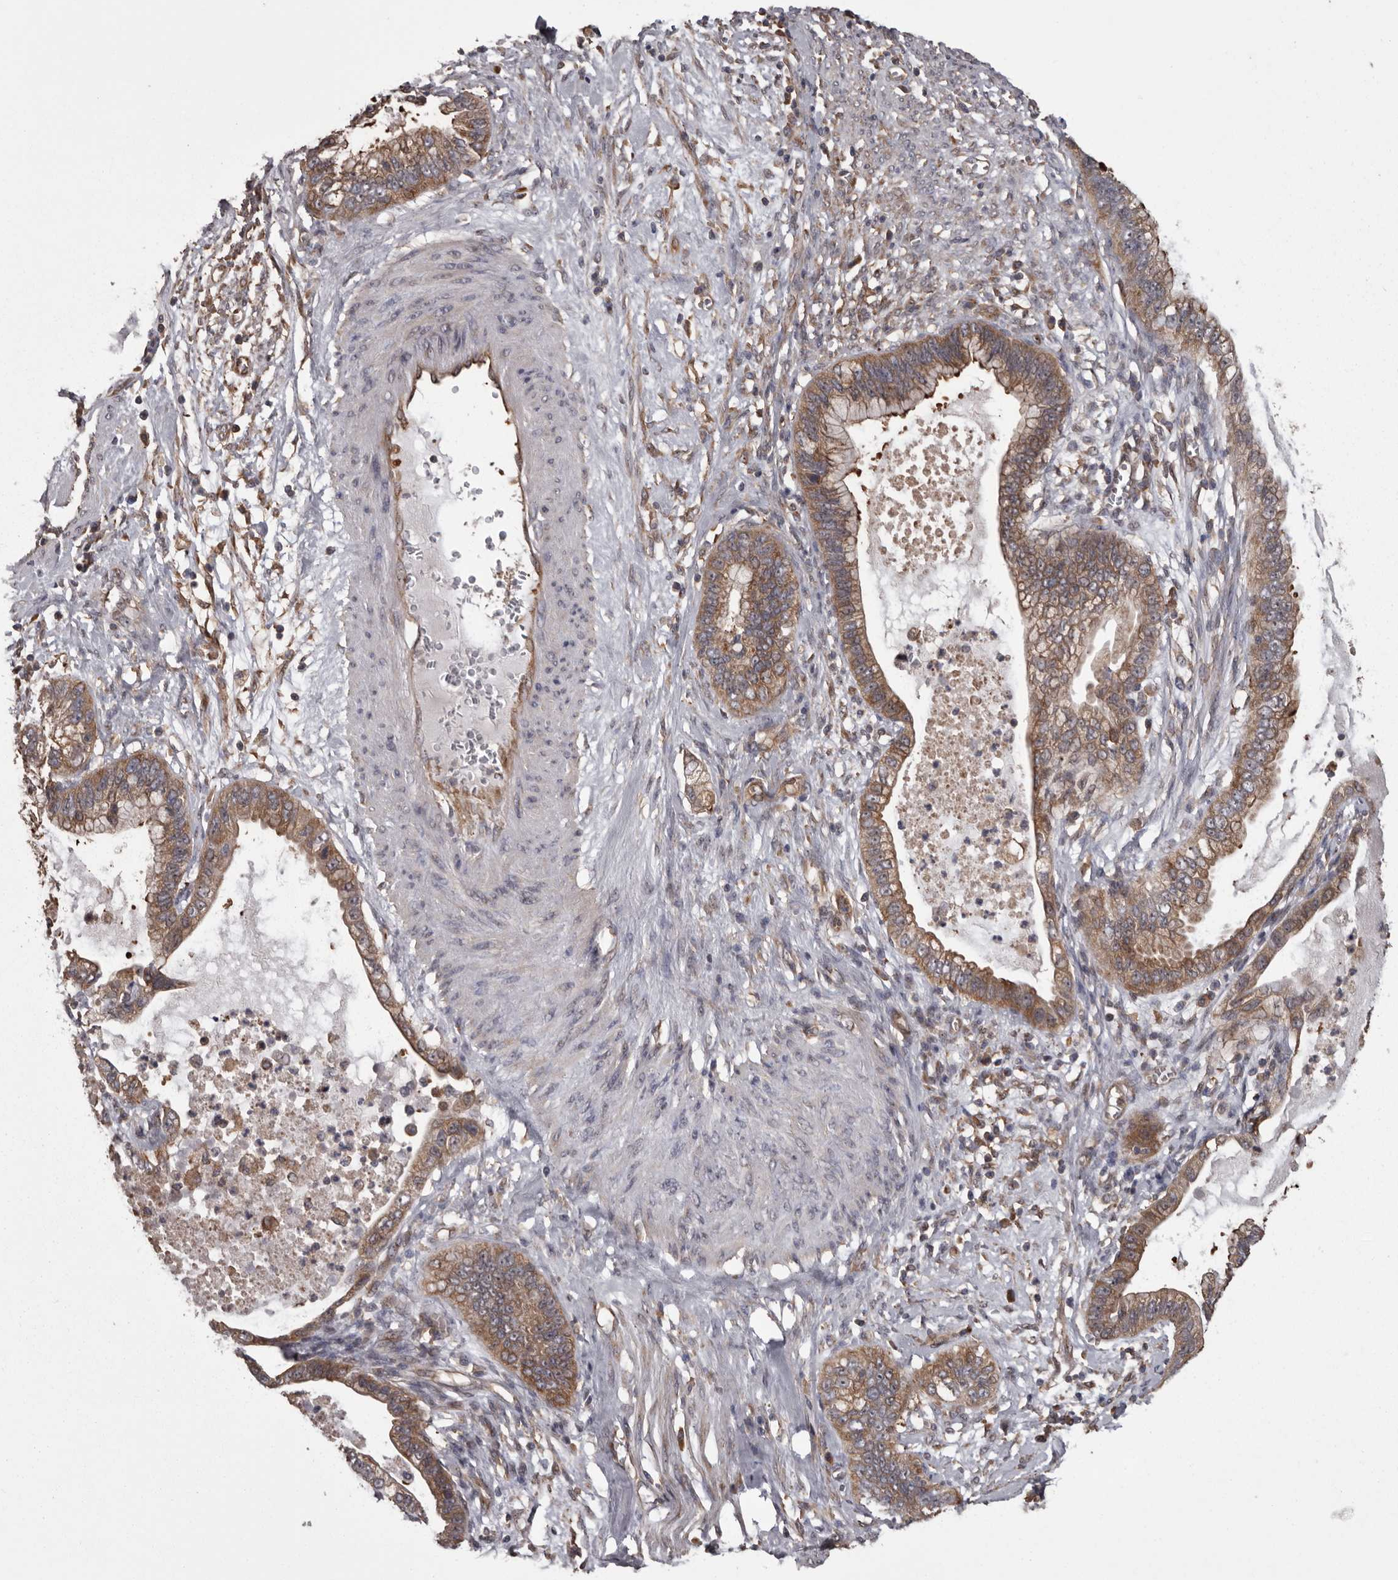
{"staining": {"intensity": "moderate", "quantity": ">75%", "location": "cytoplasmic/membranous"}, "tissue": "cervical cancer", "cell_type": "Tumor cells", "image_type": "cancer", "snomed": [{"axis": "morphology", "description": "Adenocarcinoma, NOS"}, {"axis": "topography", "description": "Cervix"}], "caption": "Moderate cytoplasmic/membranous positivity is identified in about >75% of tumor cells in cervical cancer.", "gene": "DARS1", "patient": {"sex": "female", "age": 44}}